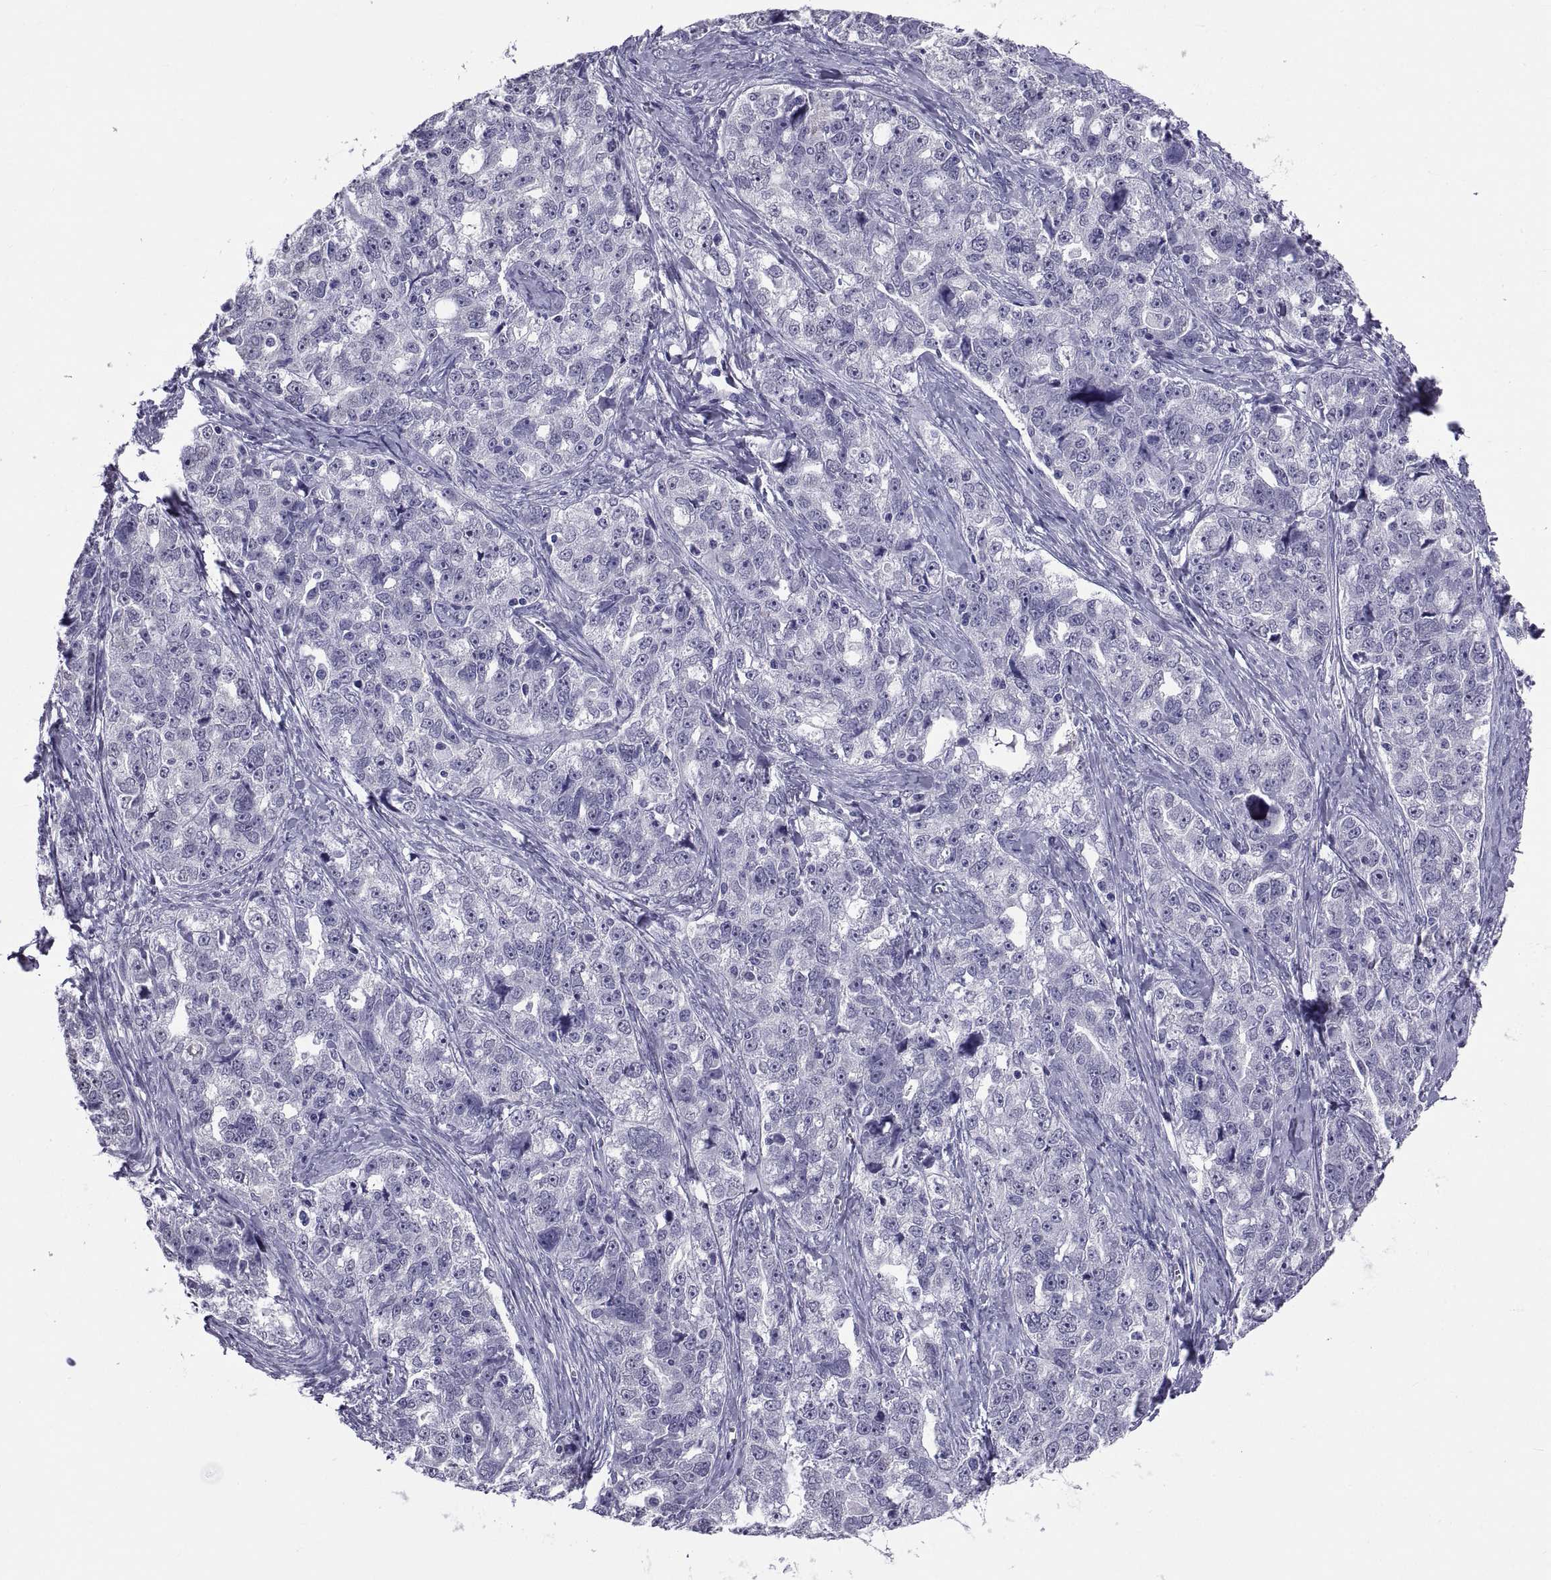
{"staining": {"intensity": "negative", "quantity": "none", "location": "none"}, "tissue": "ovarian cancer", "cell_type": "Tumor cells", "image_type": "cancer", "snomed": [{"axis": "morphology", "description": "Cystadenocarcinoma, serous, NOS"}, {"axis": "topography", "description": "Ovary"}], "caption": "Immunohistochemistry of human serous cystadenocarcinoma (ovarian) shows no staining in tumor cells.", "gene": "TGFBR3L", "patient": {"sex": "female", "age": 51}}